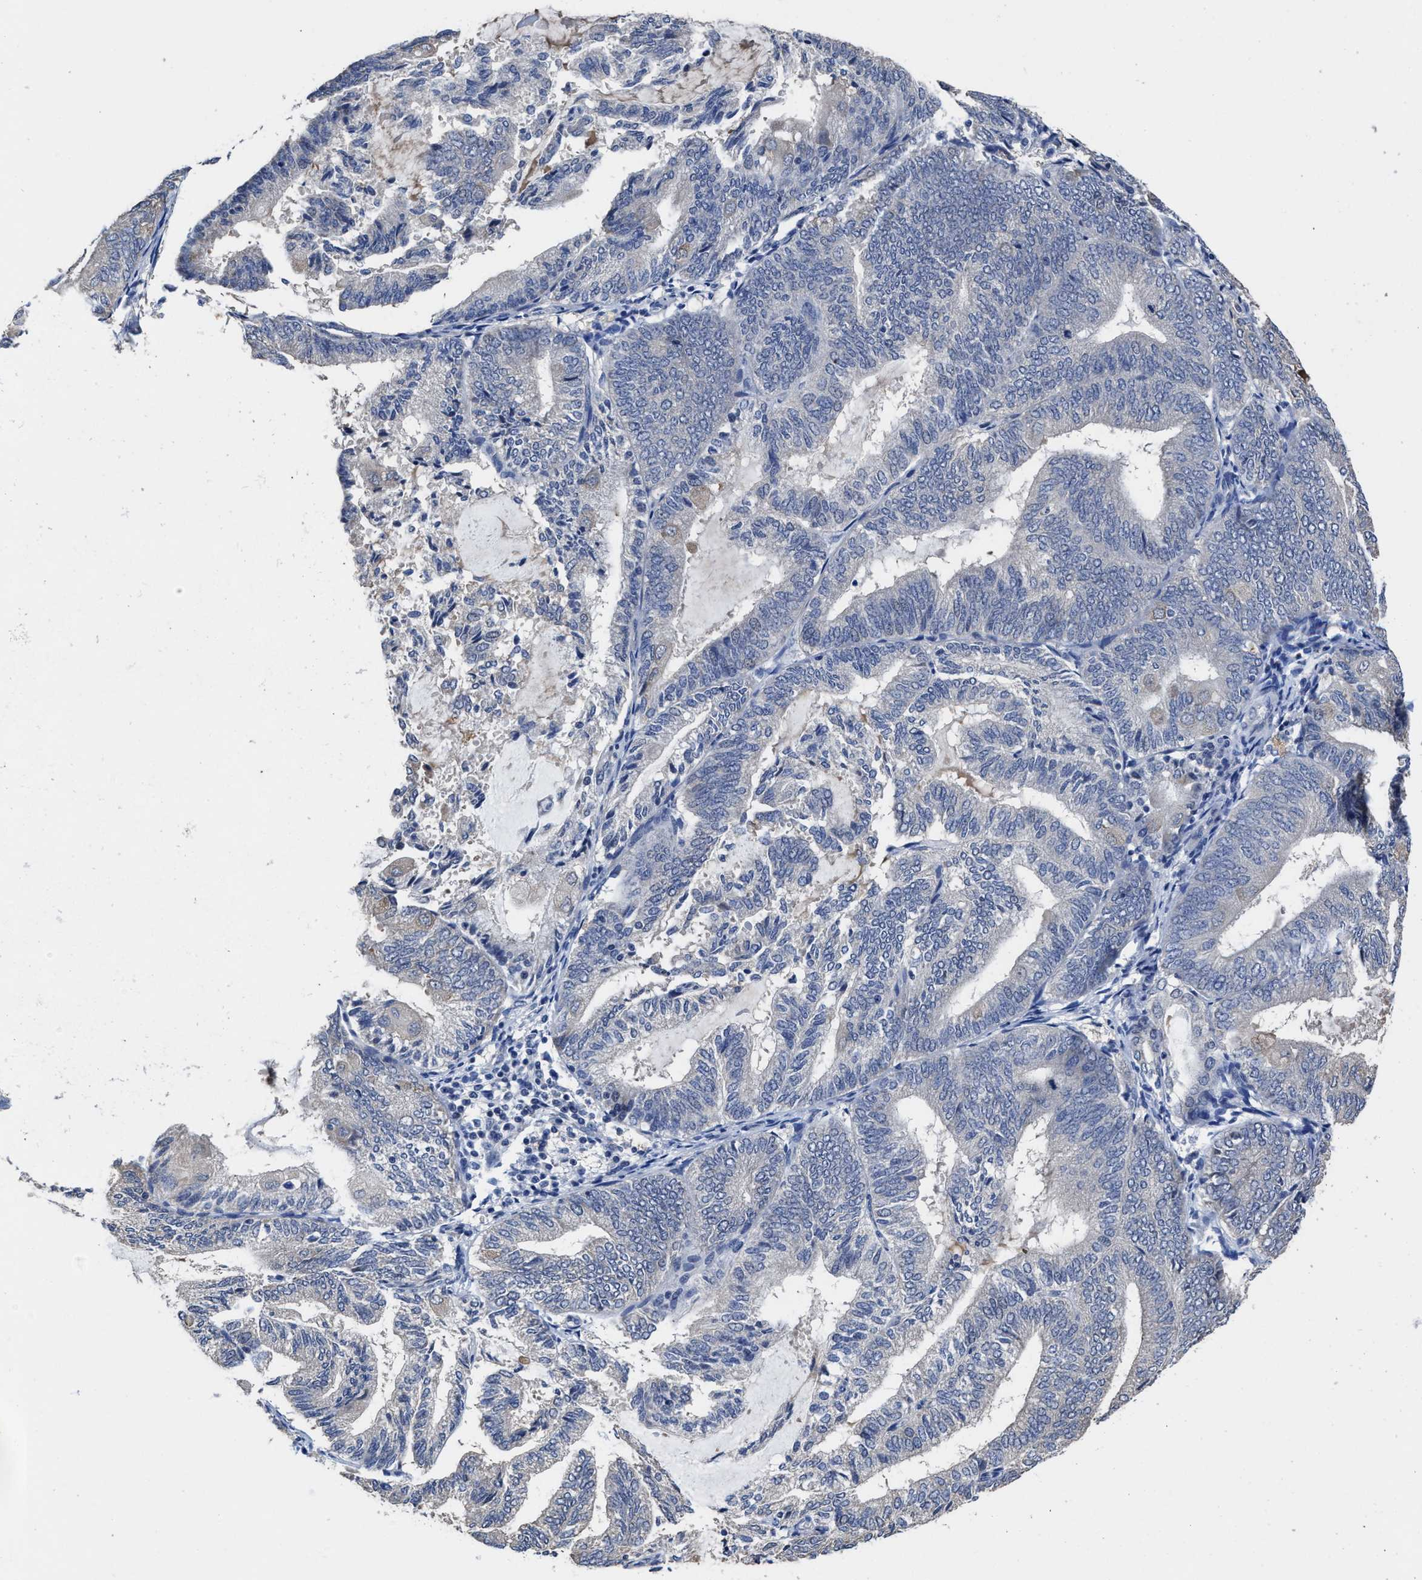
{"staining": {"intensity": "negative", "quantity": "none", "location": "none"}, "tissue": "endometrial cancer", "cell_type": "Tumor cells", "image_type": "cancer", "snomed": [{"axis": "morphology", "description": "Adenocarcinoma, NOS"}, {"axis": "topography", "description": "Endometrium"}], "caption": "The histopathology image shows no staining of tumor cells in endometrial cancer.", "gene": "HOOK1", "patient": {"sex": "female", "age": 81}}